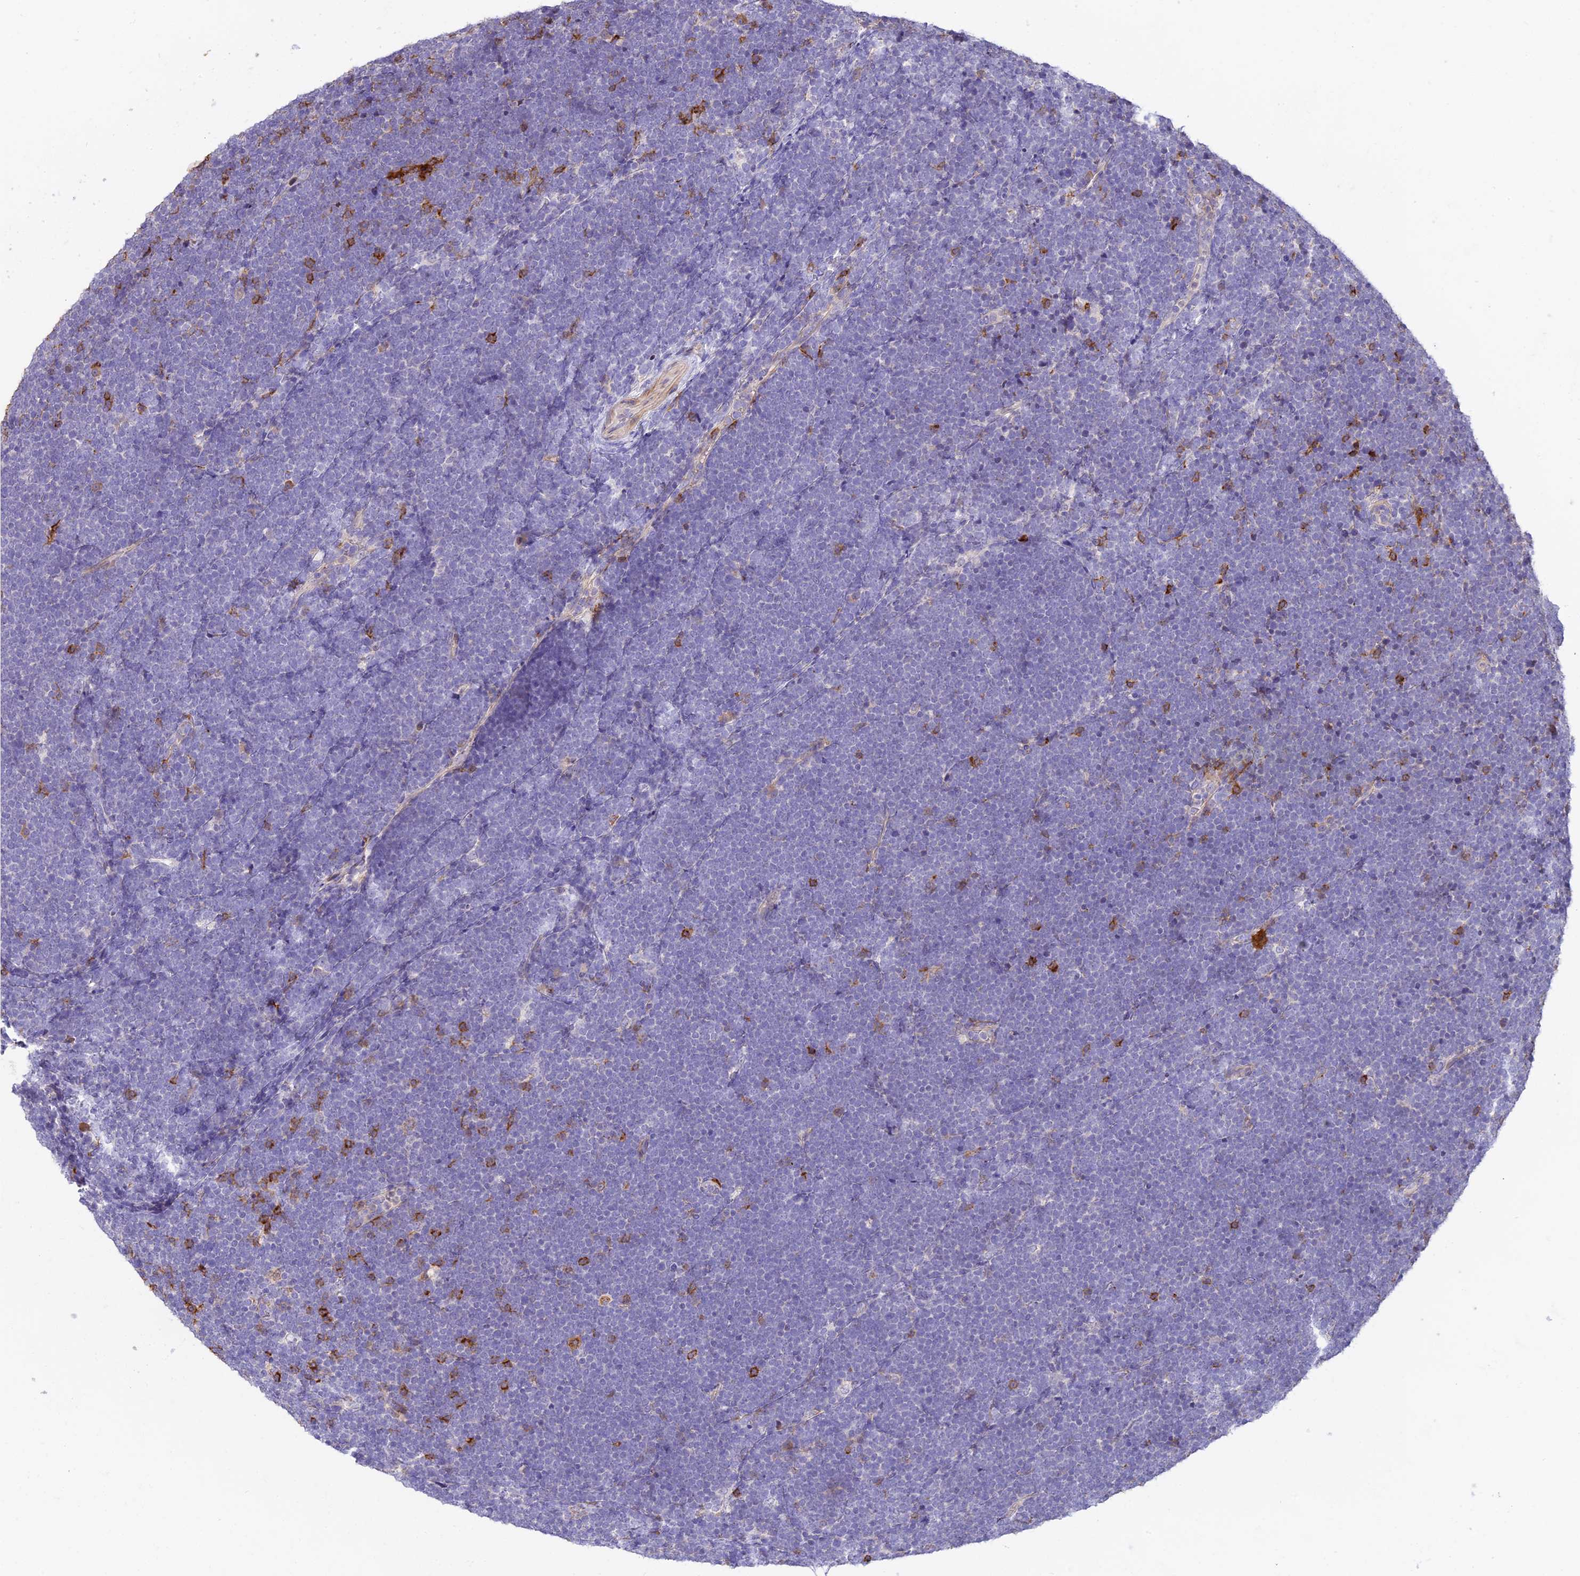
{"staining": {"intensity": "negative", "quantity": "none", "location": "none"}, "tissue": "lymphoma", "cell_type": "Tumor cells", "image_type": "cancer", "snomed": [{"axis": "morphology", "description": "Malignant lymphoma, non-Hodgkin's type, High grade"}, {"axis": "topography", "description": "Lymph node"}], "caption": "Immunohistochemistry (IHC) photomicrograph of lymphoma stained for a protein (brown), which demonstrates no staining in tumor cells.", "gene": "NOD2", "patient": {"sex": "male", "age": 13}}